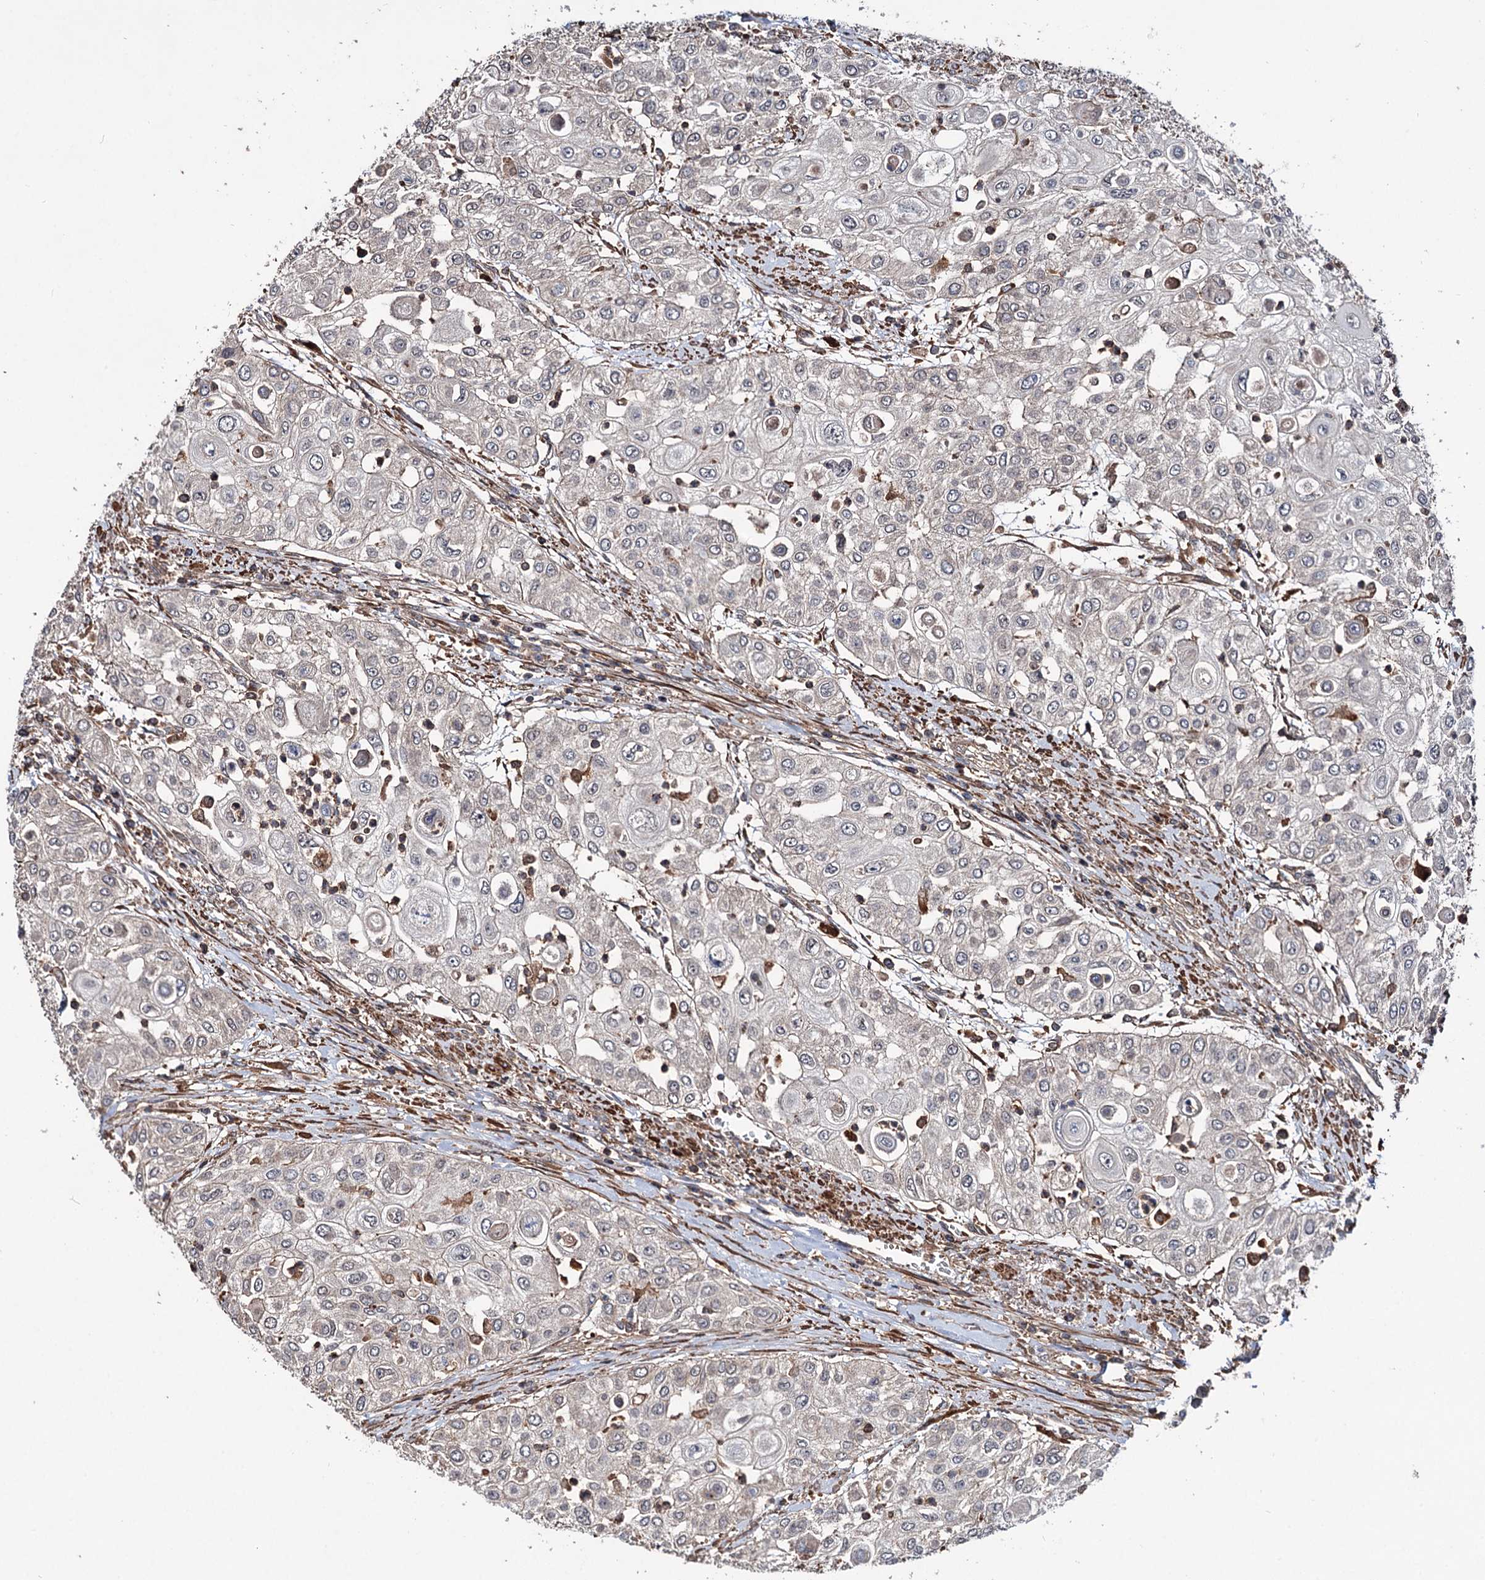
{"staining": {"intensity": "negative", "quantity": "none", "location": "none"}, "tissue": "urothelial cancer", "cell_type": "Tumor cells", "image_type": "cancer", "snomed": [{"axis": "morphology", "description": "Urothelial carcinoma, High grade"}, {"axis": "topography", "description": "Urinary bladder"}], "caption": "This is a photomicrograph of IHC staining of high-grade urothelial carcinoma, which shows no expression in tumor cells.", "gene": "GRIP1", "patient": {"sex": "female", "age": 79}}